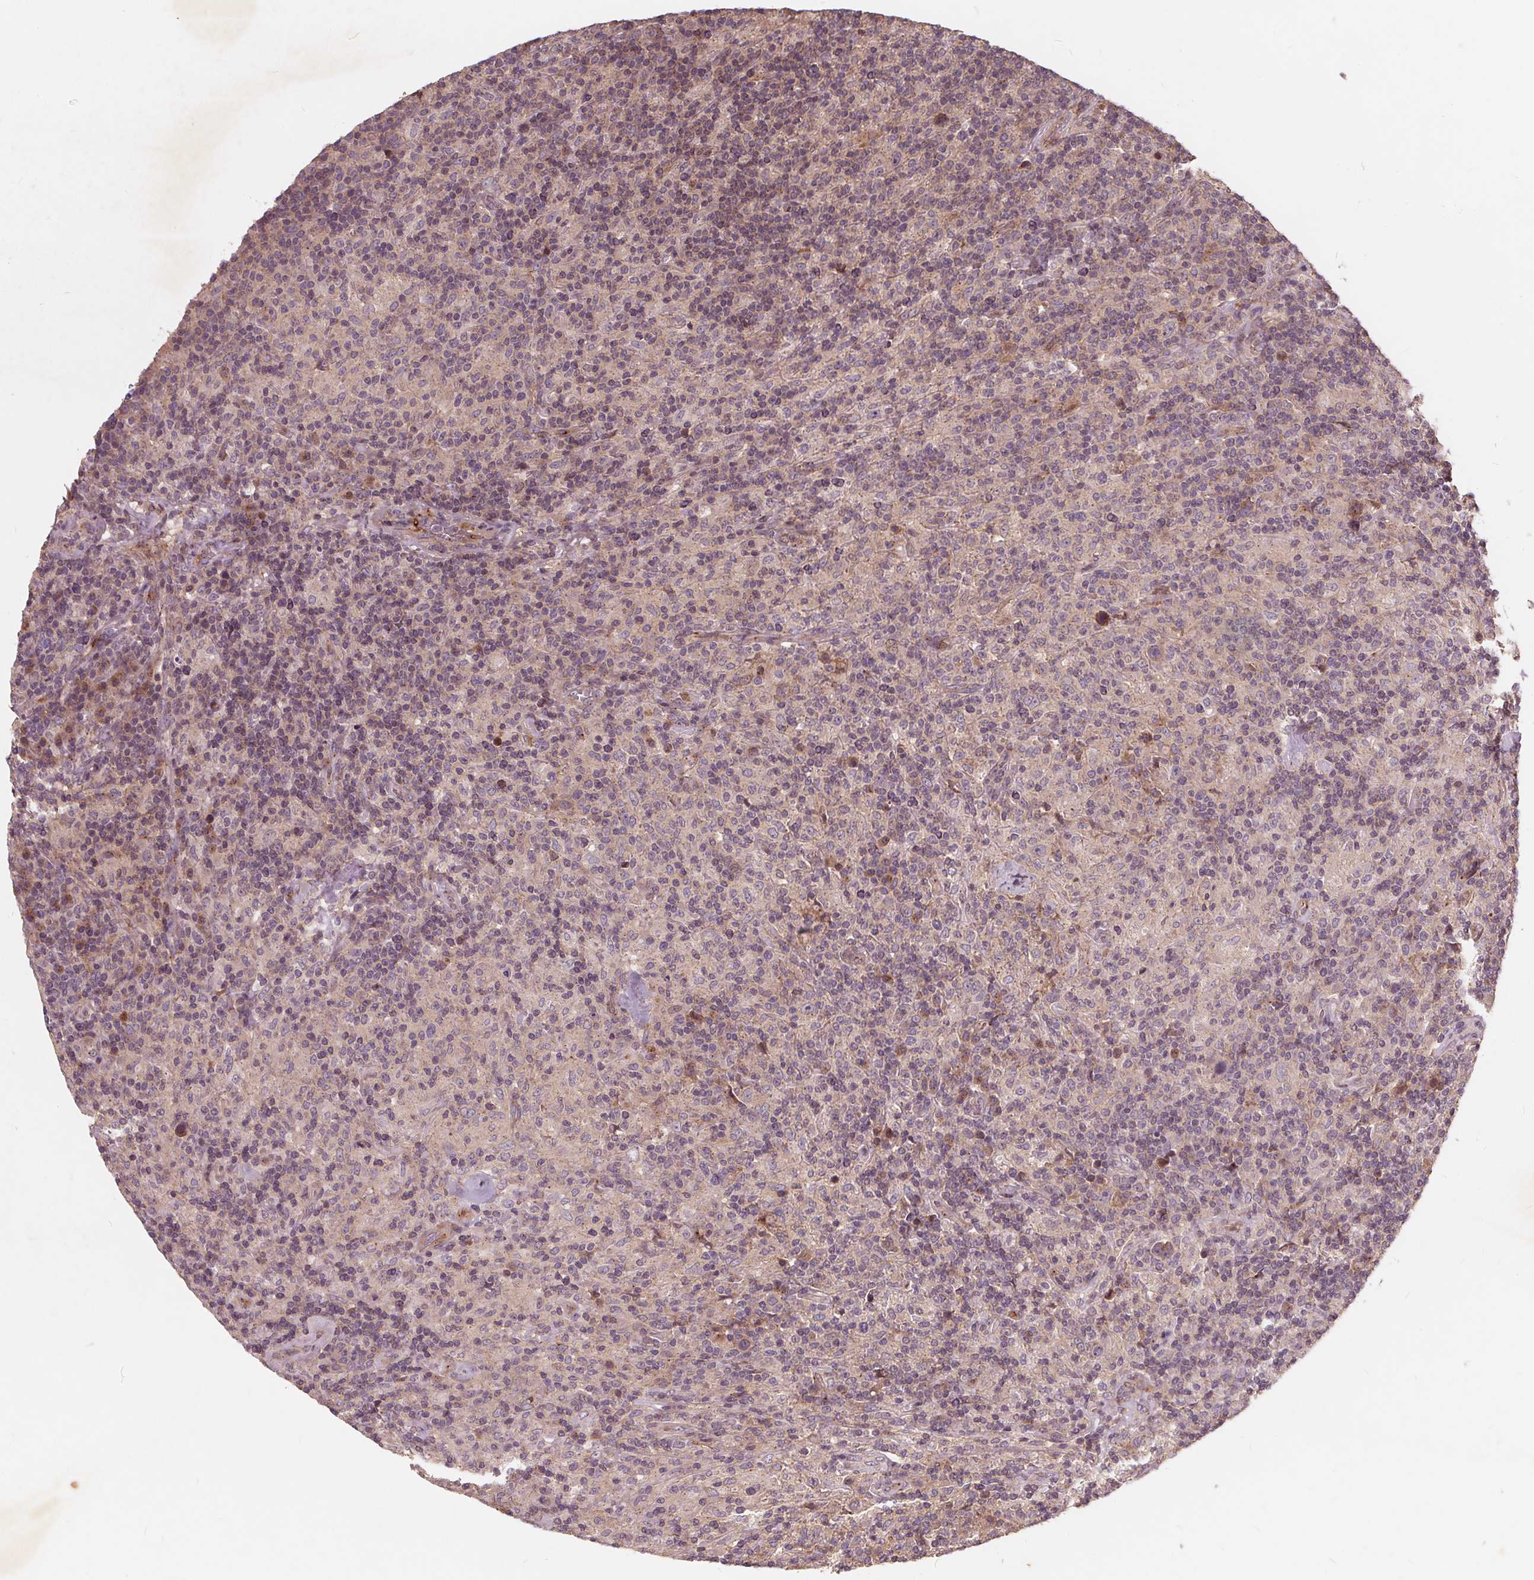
{"staining": {"intensity": "negative", "quantity": "none", "location": "none"}, "tissue": "lymphoma", "cell_type": "Tumor cells", "image_type": "cancer", "snomed": [{"axis": "morphology", "description": "Hodgkin's disease, NOS"}, {"axis": "topography", "description": "Lymph node"}], "caption": "This is a micrograph of IHC staining of lymphoma, which shows no expression in tumor cells.", "gene": "CSNK1G2", "patient": {"sex": "male", "age": 70}}